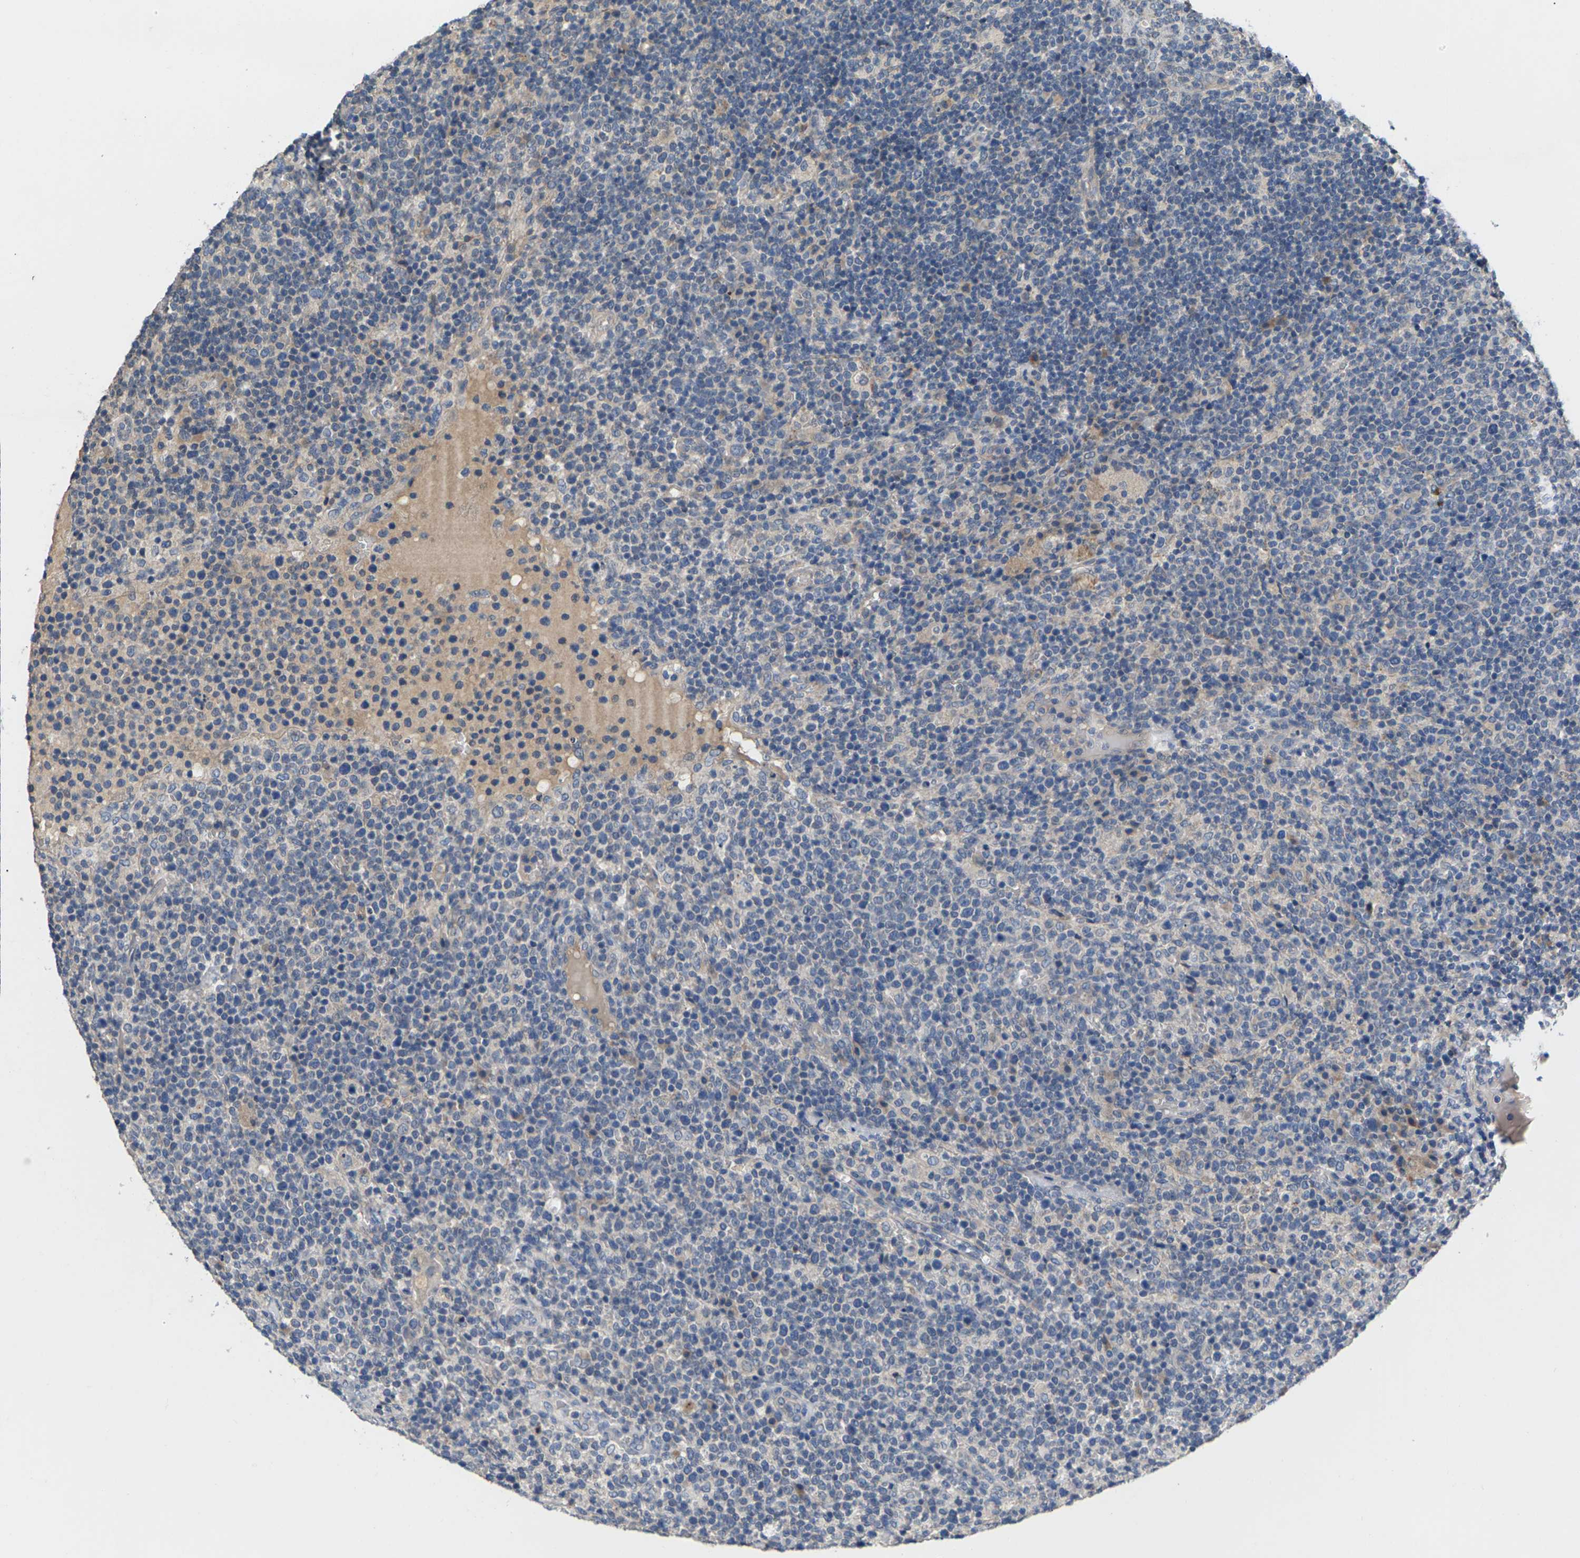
{"staining": {"intensity": "weak", "quantity": "<25%", "location": "cytoplasmic/membranous"}, "tissue": "lymphoma", "cell_type": "Tumor cells", "image_type": "cancer", "snomed": [{"axis": "morphology", "description": "Malignant lymphoma, non-Hodgkin's type, High grade"}, {"axis": "topography", "description": "Lymph node"}], "caption": "Malignant lymphoma, non-Hodgkin's type (high-grade) was stained to show a protein in brown. There is no significant positivity in tumor cells.", "gene": "SLC2A2", "patient": {"sex": "male", "age": 61}}